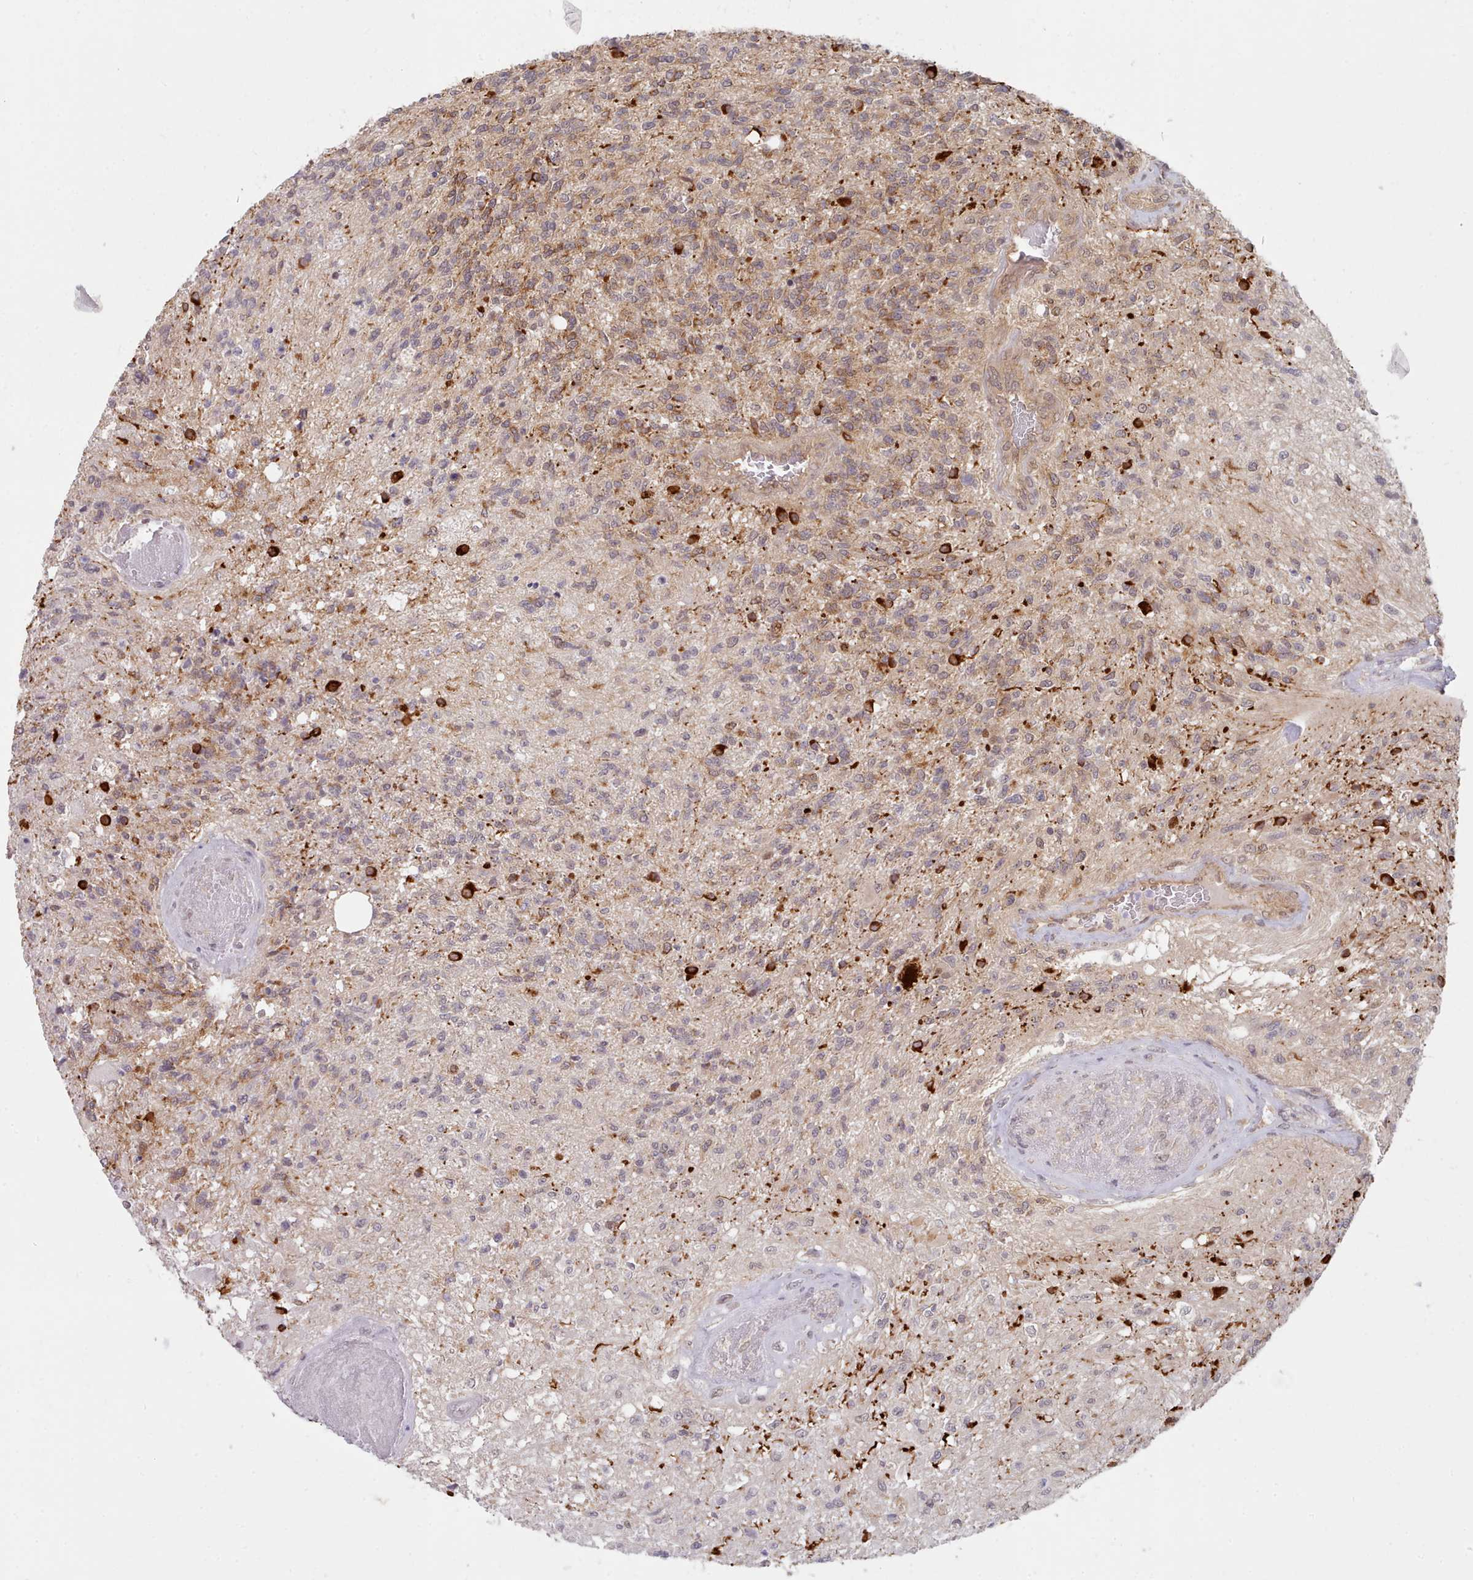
{"staining": {"intensity": "moderate", "quantity": "25%-75%", "location": "cytoplasmic/membranous"}, "tissue": "glioma", "cell_type": "Tumor cells", "image_type": "cancer", "snomed": [{"axis": "morphology", "description": "Glioma, malignant, High grade"}, {"axis": "topography", "description": "Brain"}], "caption": "This micrograph displays malignant glioma (high-grade) stained with IHC to label a protein in brown. The cytoplasmic/membranous of tumor cells show moderate positivity for the protein. Nuclei are counter-stained blue.", "gene": "CES3", "patient": {"sex": "male", "age": 56}}